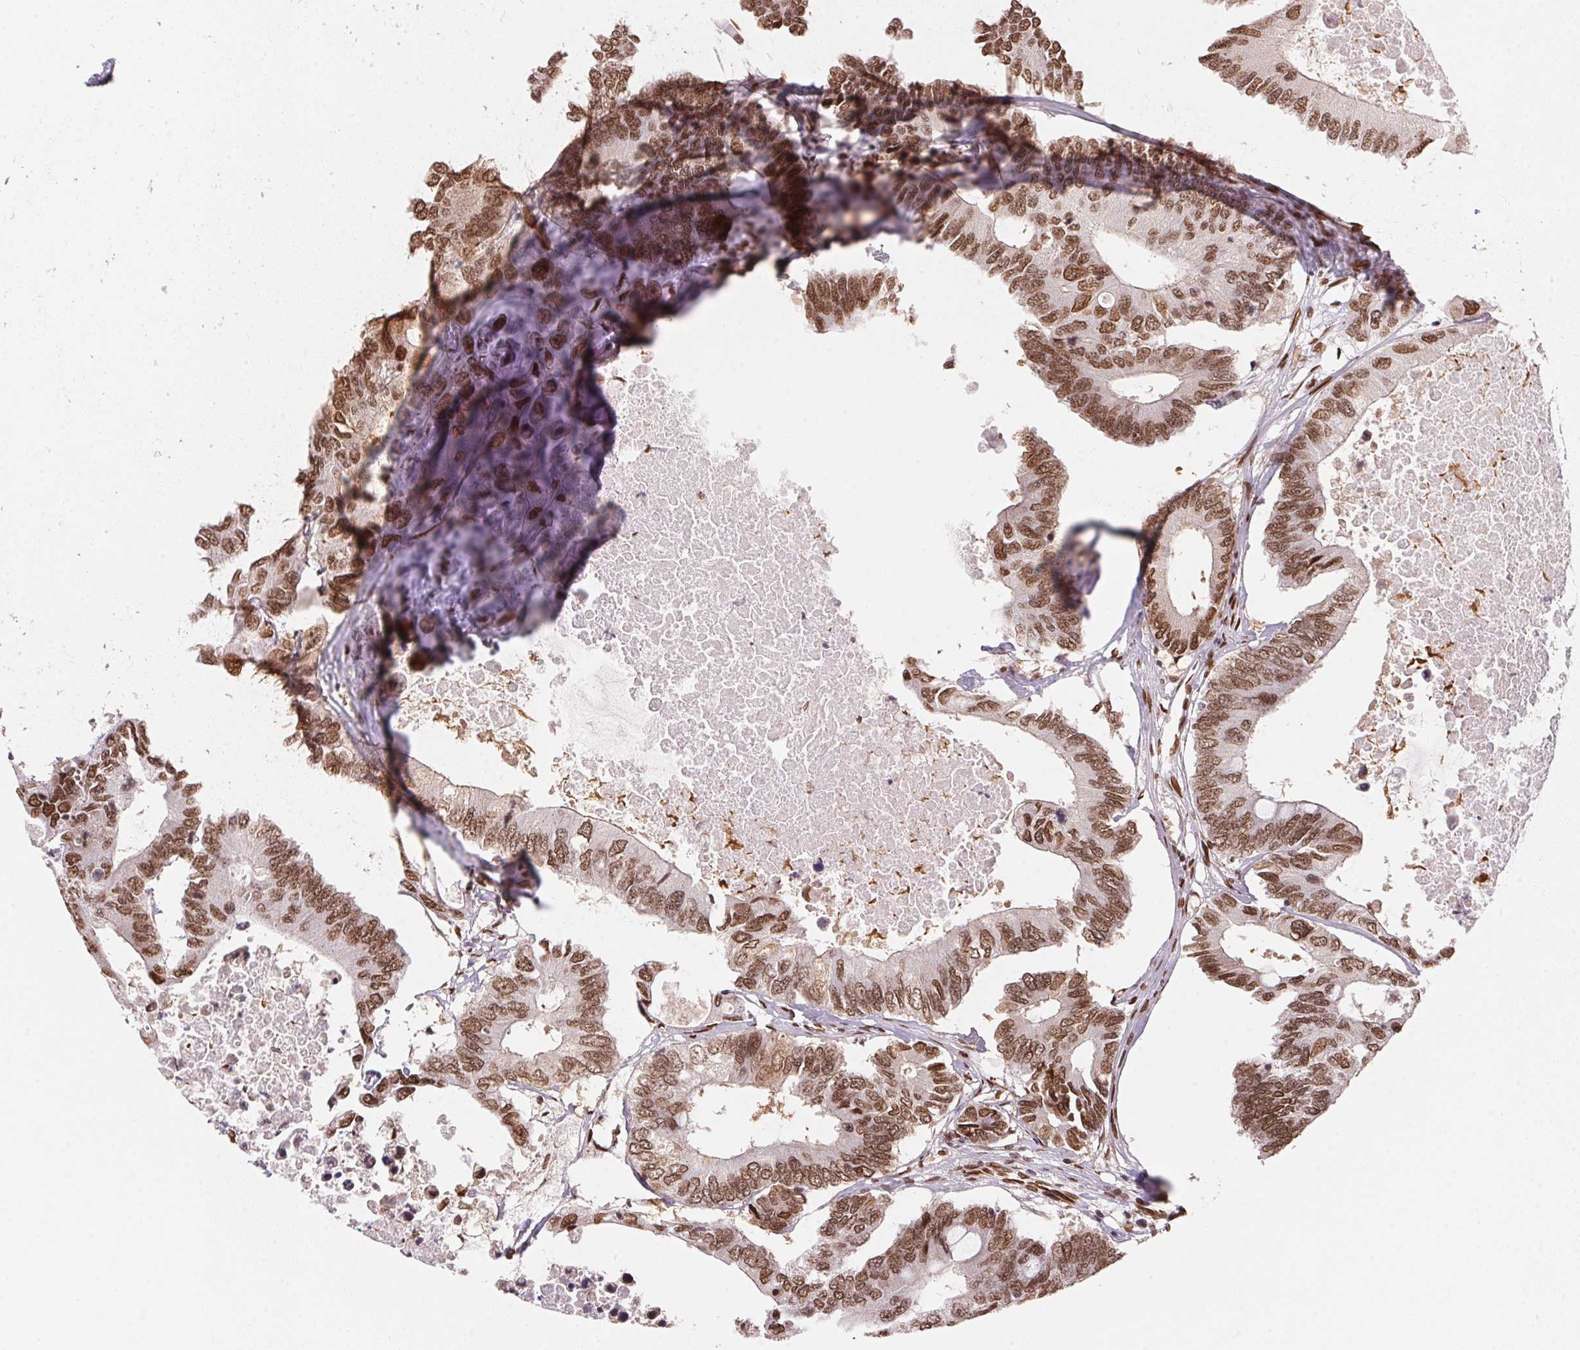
{"staining": {"intensity": "moderate", "quantity": ">75%", "location": "nuclear"}, "tissue": "colorectal cancer", "cell_type": "Tumor cells", "image_type": "cancer", "snomed": [{"axis": "morphology", "description": "Adenocarcinoma, NOS"}, {"axis": "topography", "description": "Colon"}], "caption": "A high-resolution histopathology image shows IHC staining of colorectal cancer (adenocarcinoma), which exhibits moderate nuclear staining in about >75% of tumor cells.", "gene": "SAP30BP", "patient": {"sex": "male", "age": 71}}